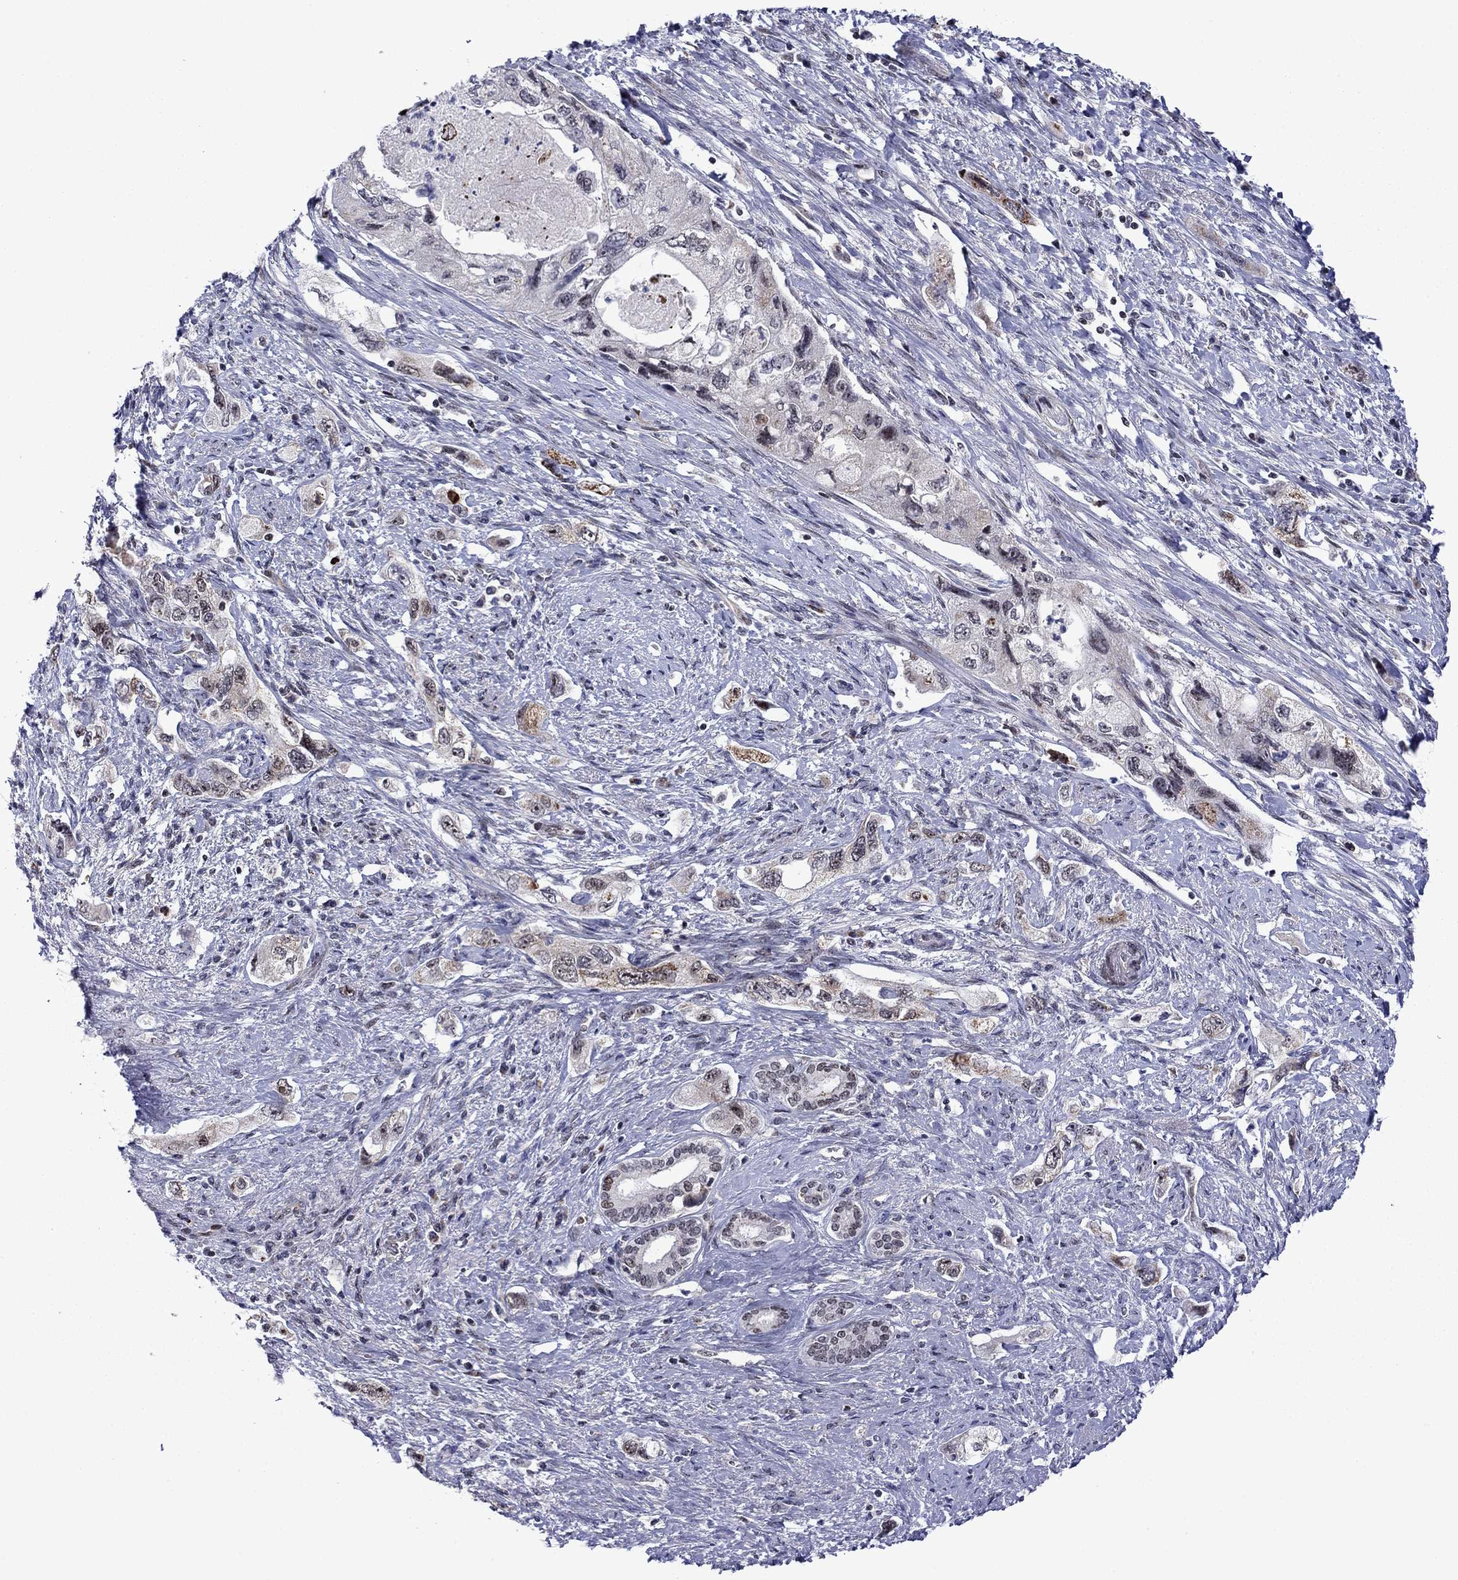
{"staining": {"intensity": "negative", "quantity": "none", "location": "none"}, "tissue": "pancreatic cancer", "cell_type": "Tumor cells", "image_type": "cancer", "snomed": [{"axis": "morphology", "description": "Adenocarcinoma, NOS"}, {"axis": "topography", "description": "Pancreas"}], "caption": "DAB immunohistochemical staining of human pancreatic cancer (adenocarcinoma) shows no significant expression in tumor cells.", "gene": "SURF2", "patient": {"sex": "female", "age": 73}}